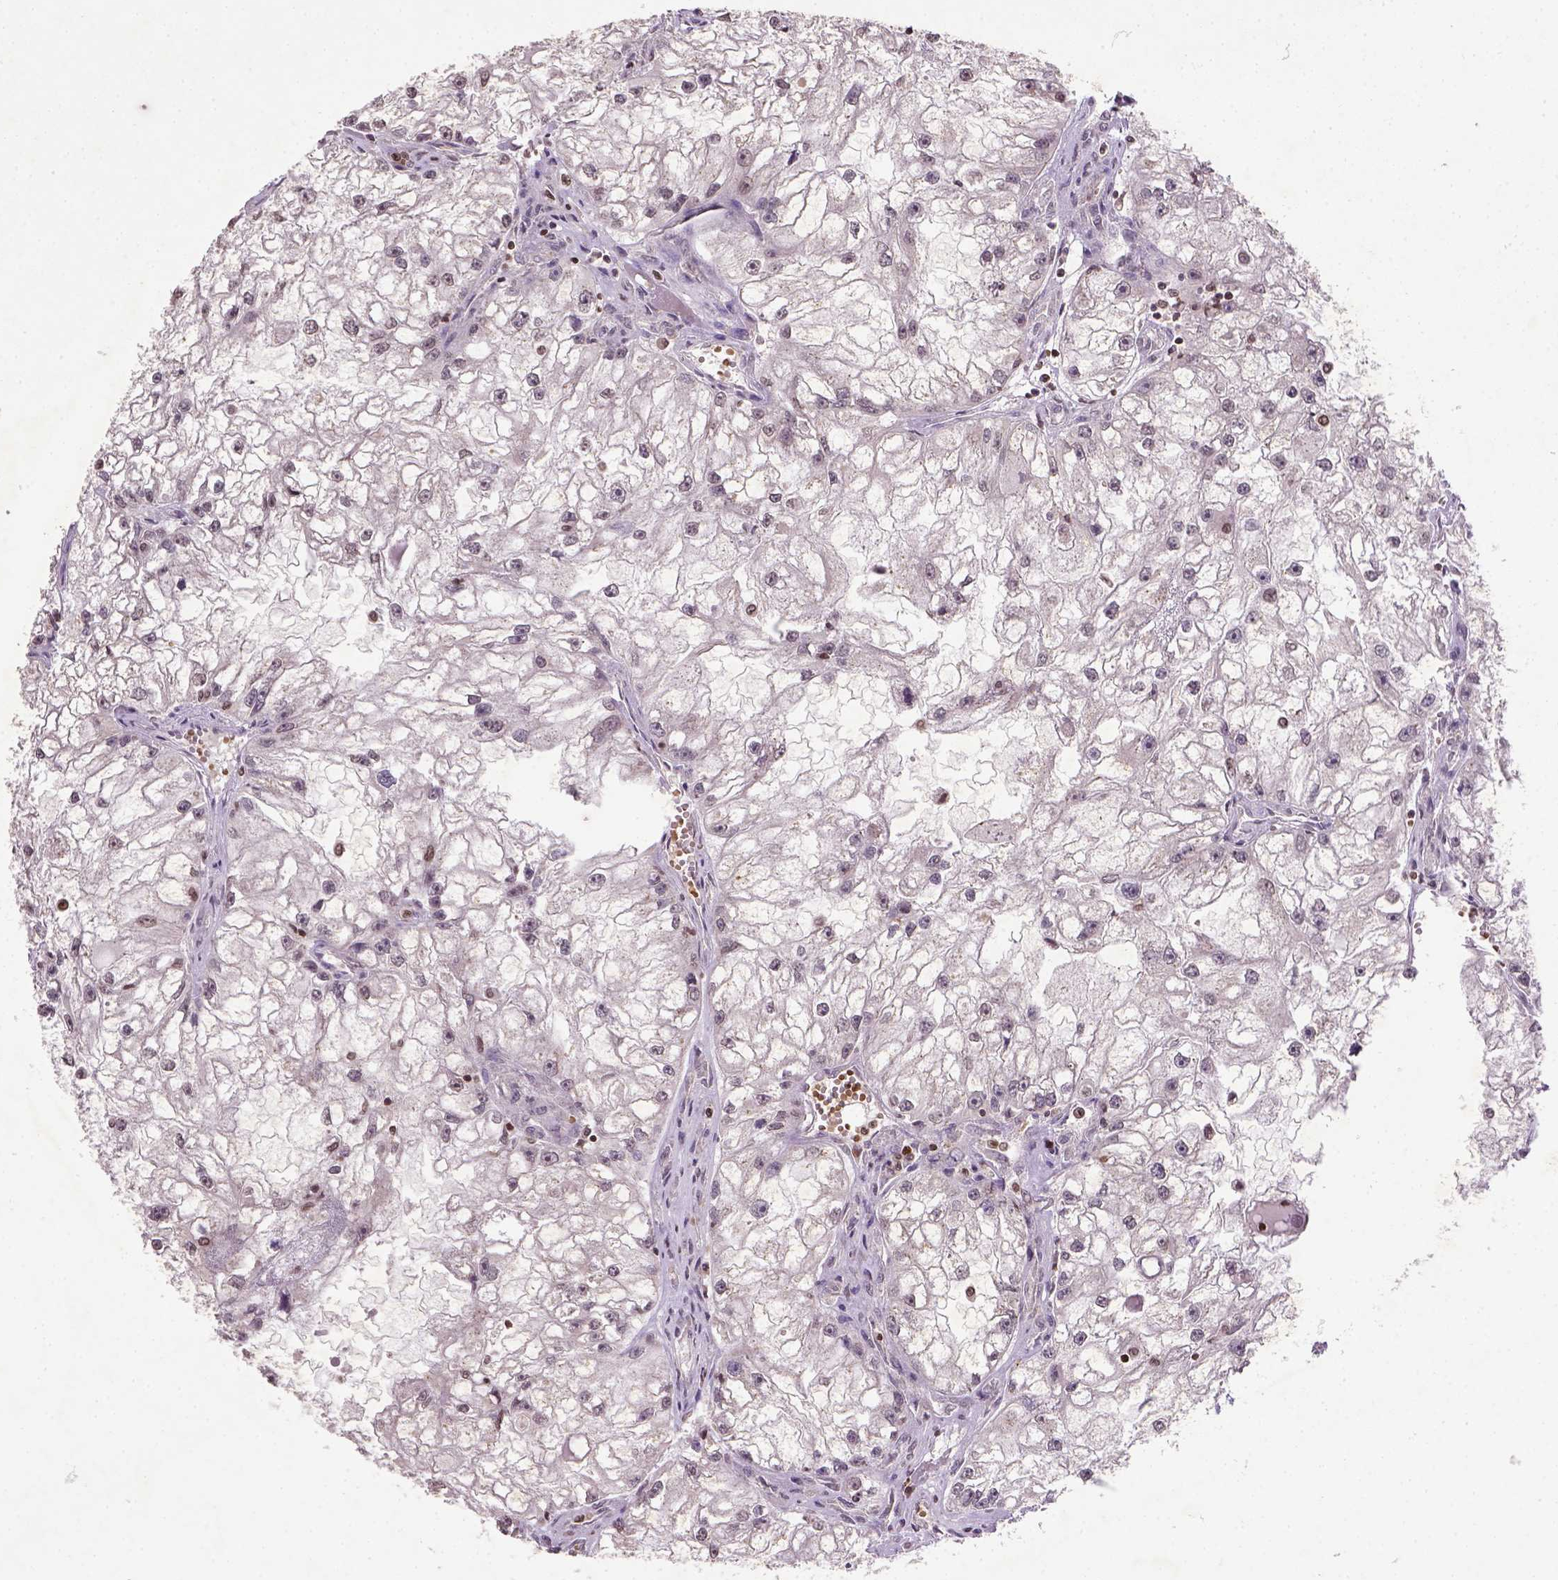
{"staining": {"intensity": "negative", "quantity": "none", "location": "none"}, "tissue": "renal cancer", "cell_type": "Tumor cells", "image_type": "cancer", "snomed": [{"axis": "morphology", "description": "Adenocarcinoma, NOS"}, {"axis": "topography", "description": "Kidney"}], "caption": "DAB immunohistochemical staining of human adenocarcinoma (renal) demonstrates no significant staining in tumor cells. Brightfield microscopy of immunohistochemistry stained with DAB (3,3'-diaminobenzidine) (brown) and hematoxylin (blue), captured at high magnification.", "gene": "NUDT3", "patient": {"sex": "male", "age": 59}}